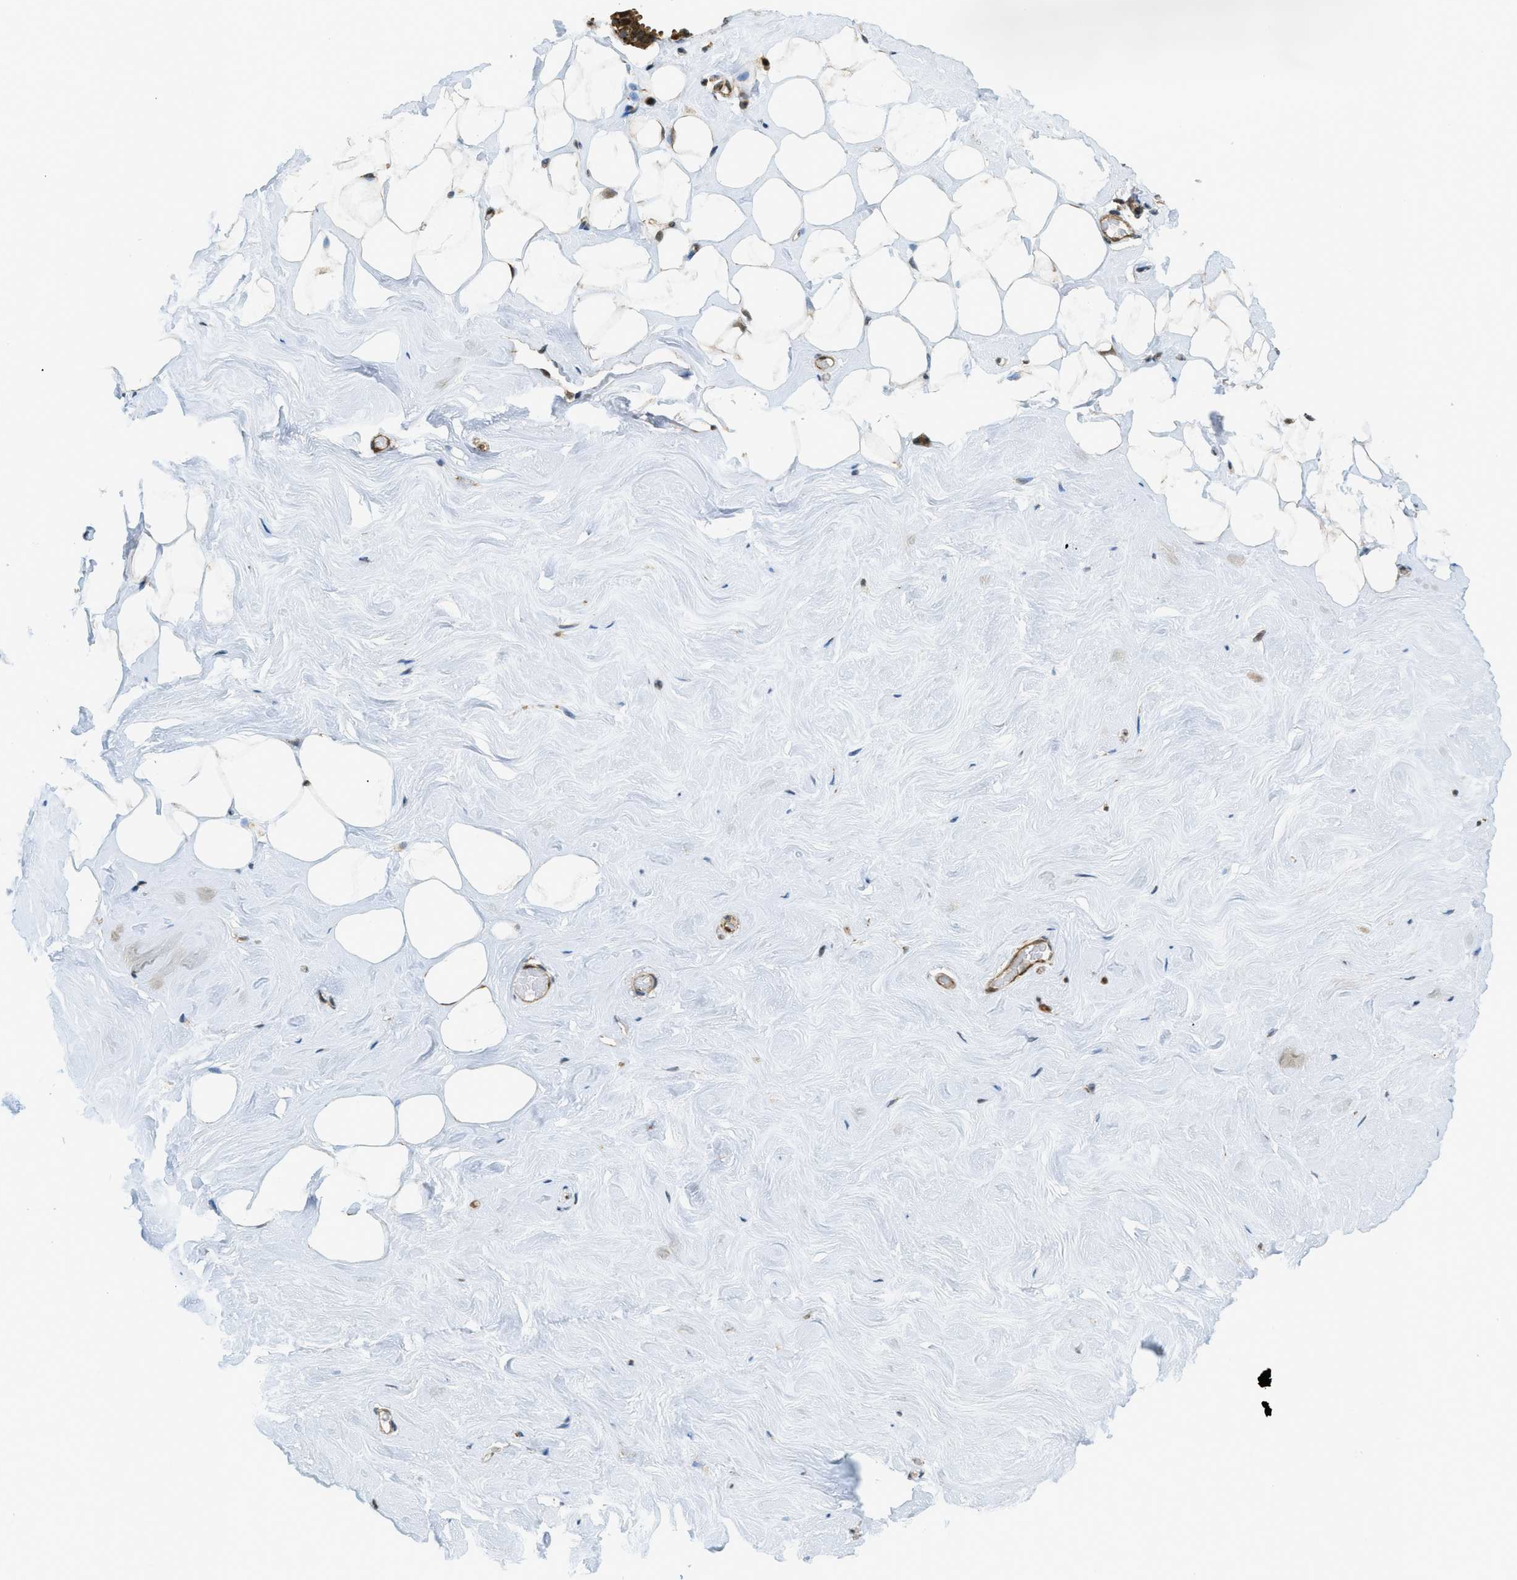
{"staining": {"intensity": "strong", "quantity": ">75%", "location": "nuclear"}, "tissue": "breast", "cell_type": "Adipocytes", "image_type": "normal", "snomed": [{"axis": "morphology", "description": "Normal tissue, NOS"}, {"axis": "topography", "description": "Breast"}], "caption": "An IHC photomicrograph of benign tissue is shown. Protein staining in brown shows strong nuclear positivity in breast within adipocytes. The staining was performed using DAB to visualize the protein expression in brown, while the nuclei were stained in blue with hematoxylin (Magnification: 20x).", "gene": "TNPO1", "patient": {"sex": "female", "age": 75}}